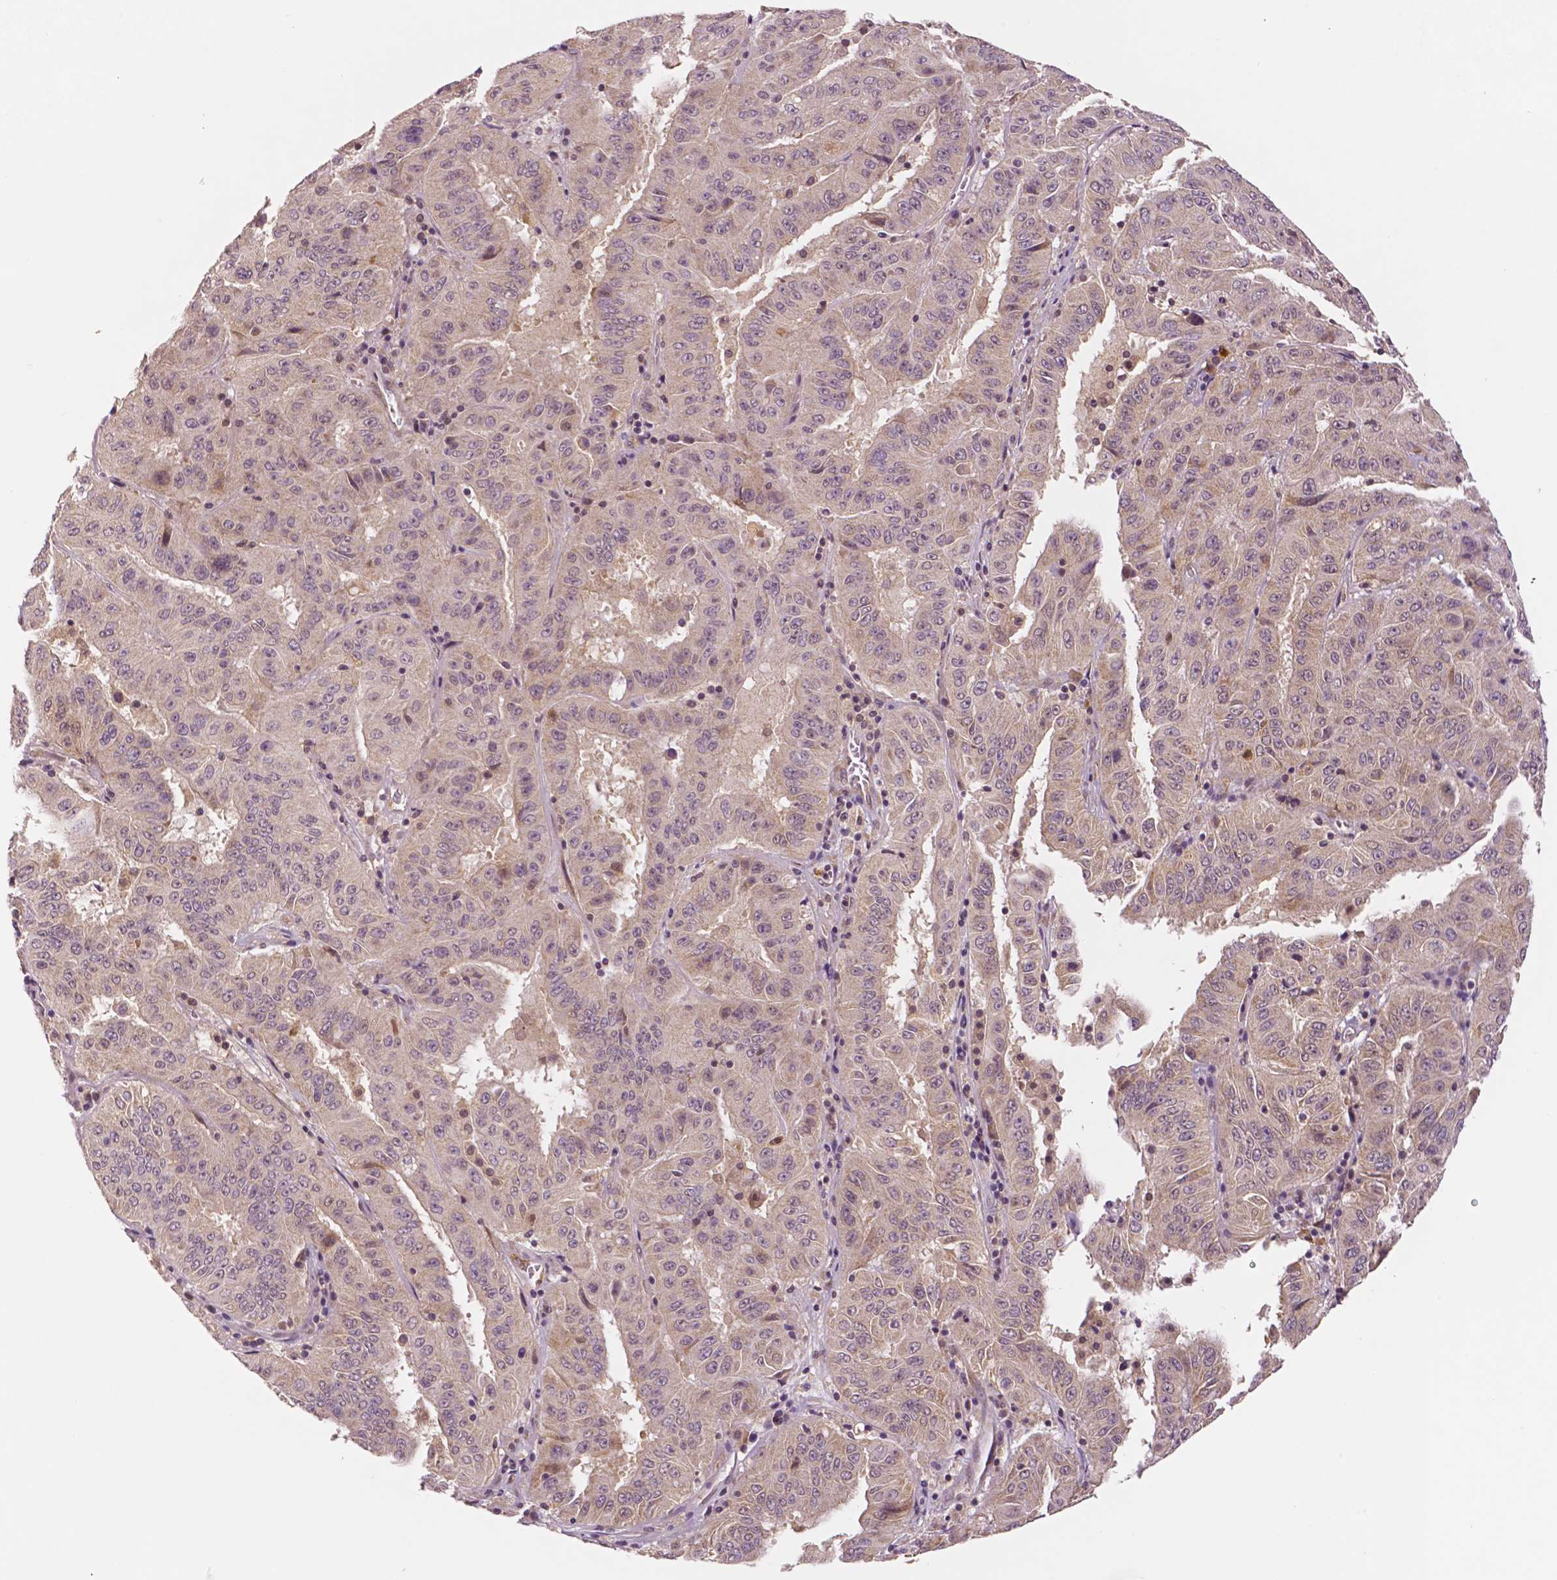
{"staining": {"intensity": "weak", "quantity": "<25%", "location": "cytoplasmic/membranous"}, "tissue": "pancreatic cancer", "cell_type": "Tumor cells", "image_type": "cancer", "snomed": [{"axis": "morphology", "description": "Adenocarcinoma, NOS"}, {"axis": "topography", "description": "Pancreas"}], "caption": "Micrograph shows no significant protein positivity in tumor cells of pancreatic adenocarcinoma. Nuclei are stained in blue.", "gene": "STAT3", "patient": {"sex": "male", "age": 63}}